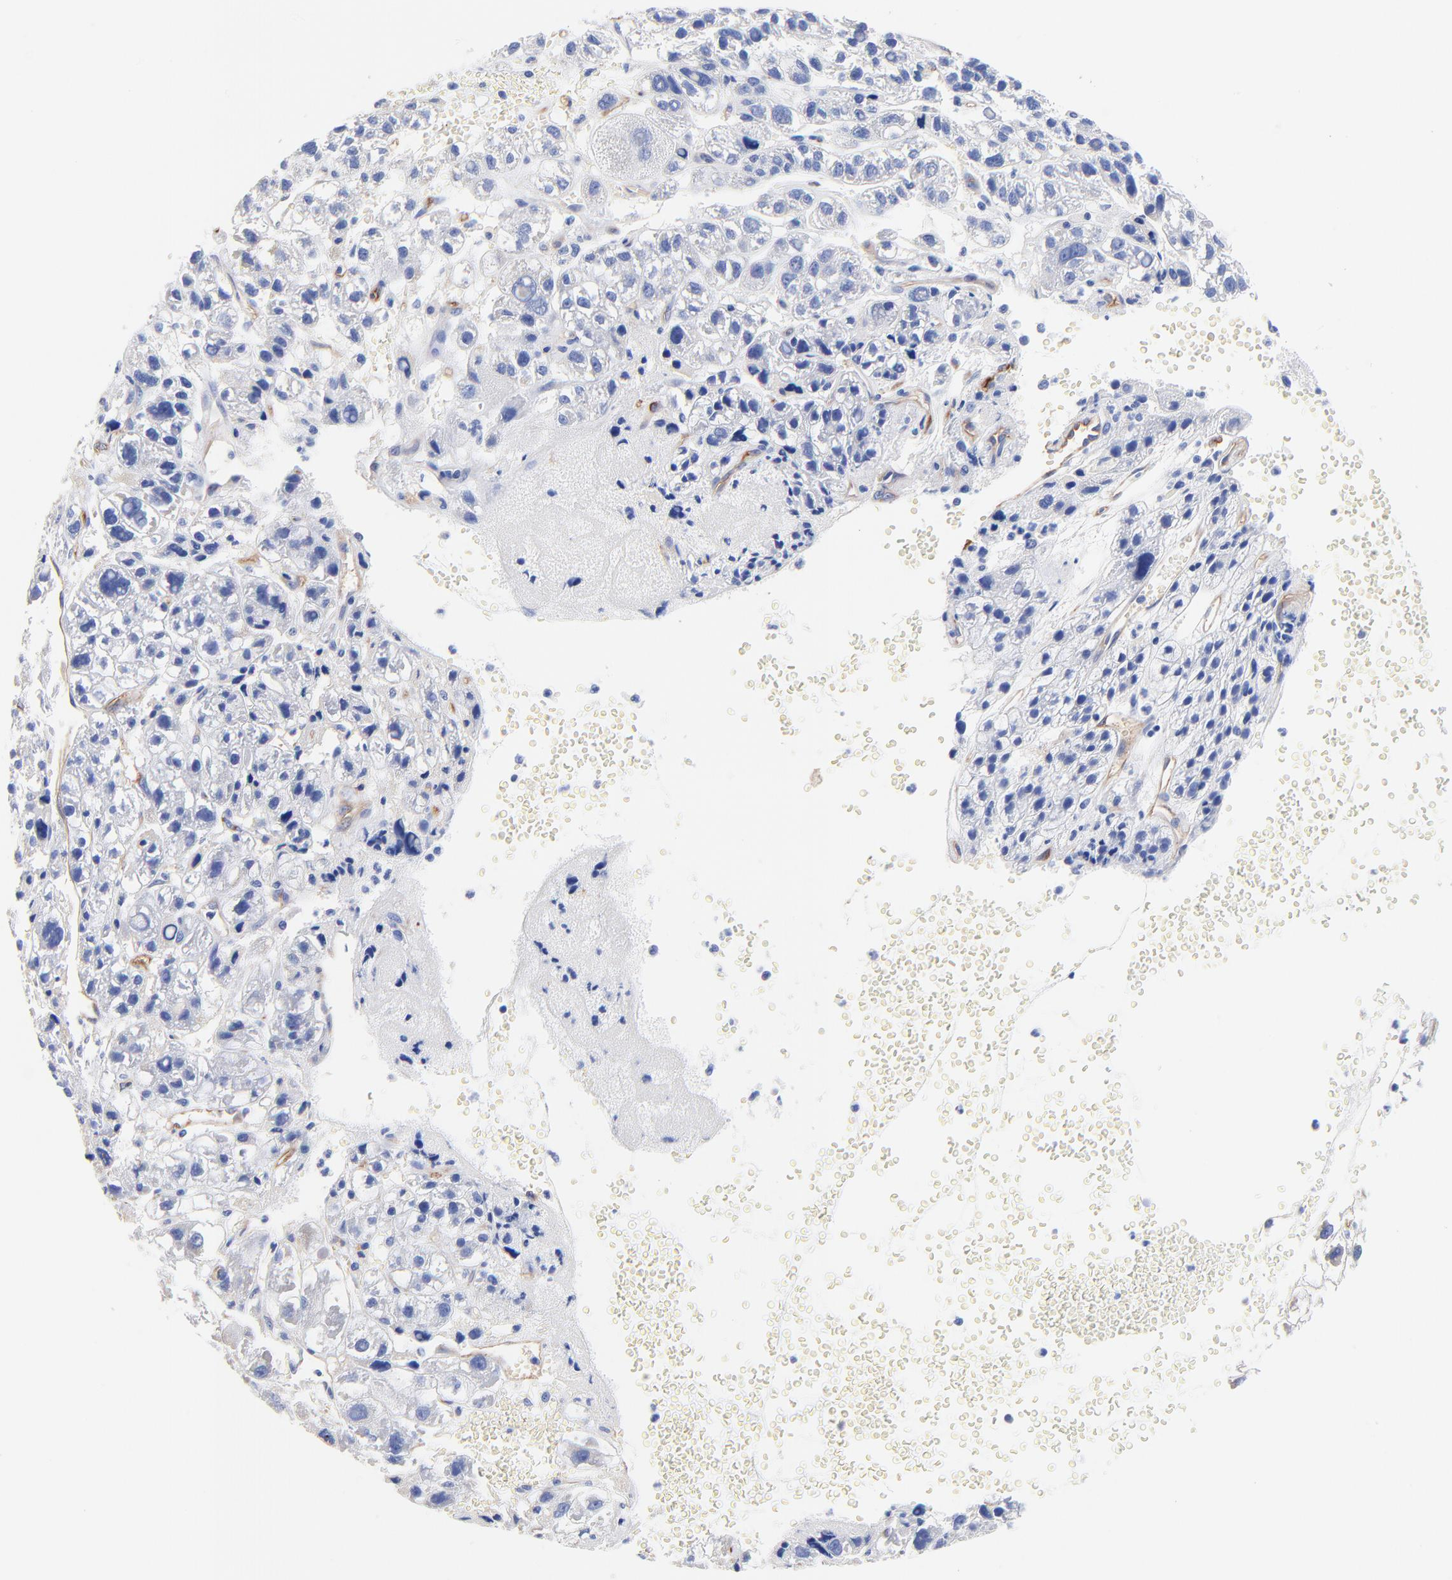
{"staining": {"intensity": "negative", "quantity": "none", "location": "none"}, "tissue": "liver cancer", "cell_type": "Tumor cells", "image_type": "cancer", "snomed": [{"axis": "morphology", "description": "Carcinoma, Hepatocellular, NOS"}, {"axis": "topography", "description": "Liver"}], "caption": "Human liver cancer stained for a protein using IHC exhibits no staining in tumor cells.", "gene": "SLC44A2", "patient": {"sex": "female", "age": 85}}